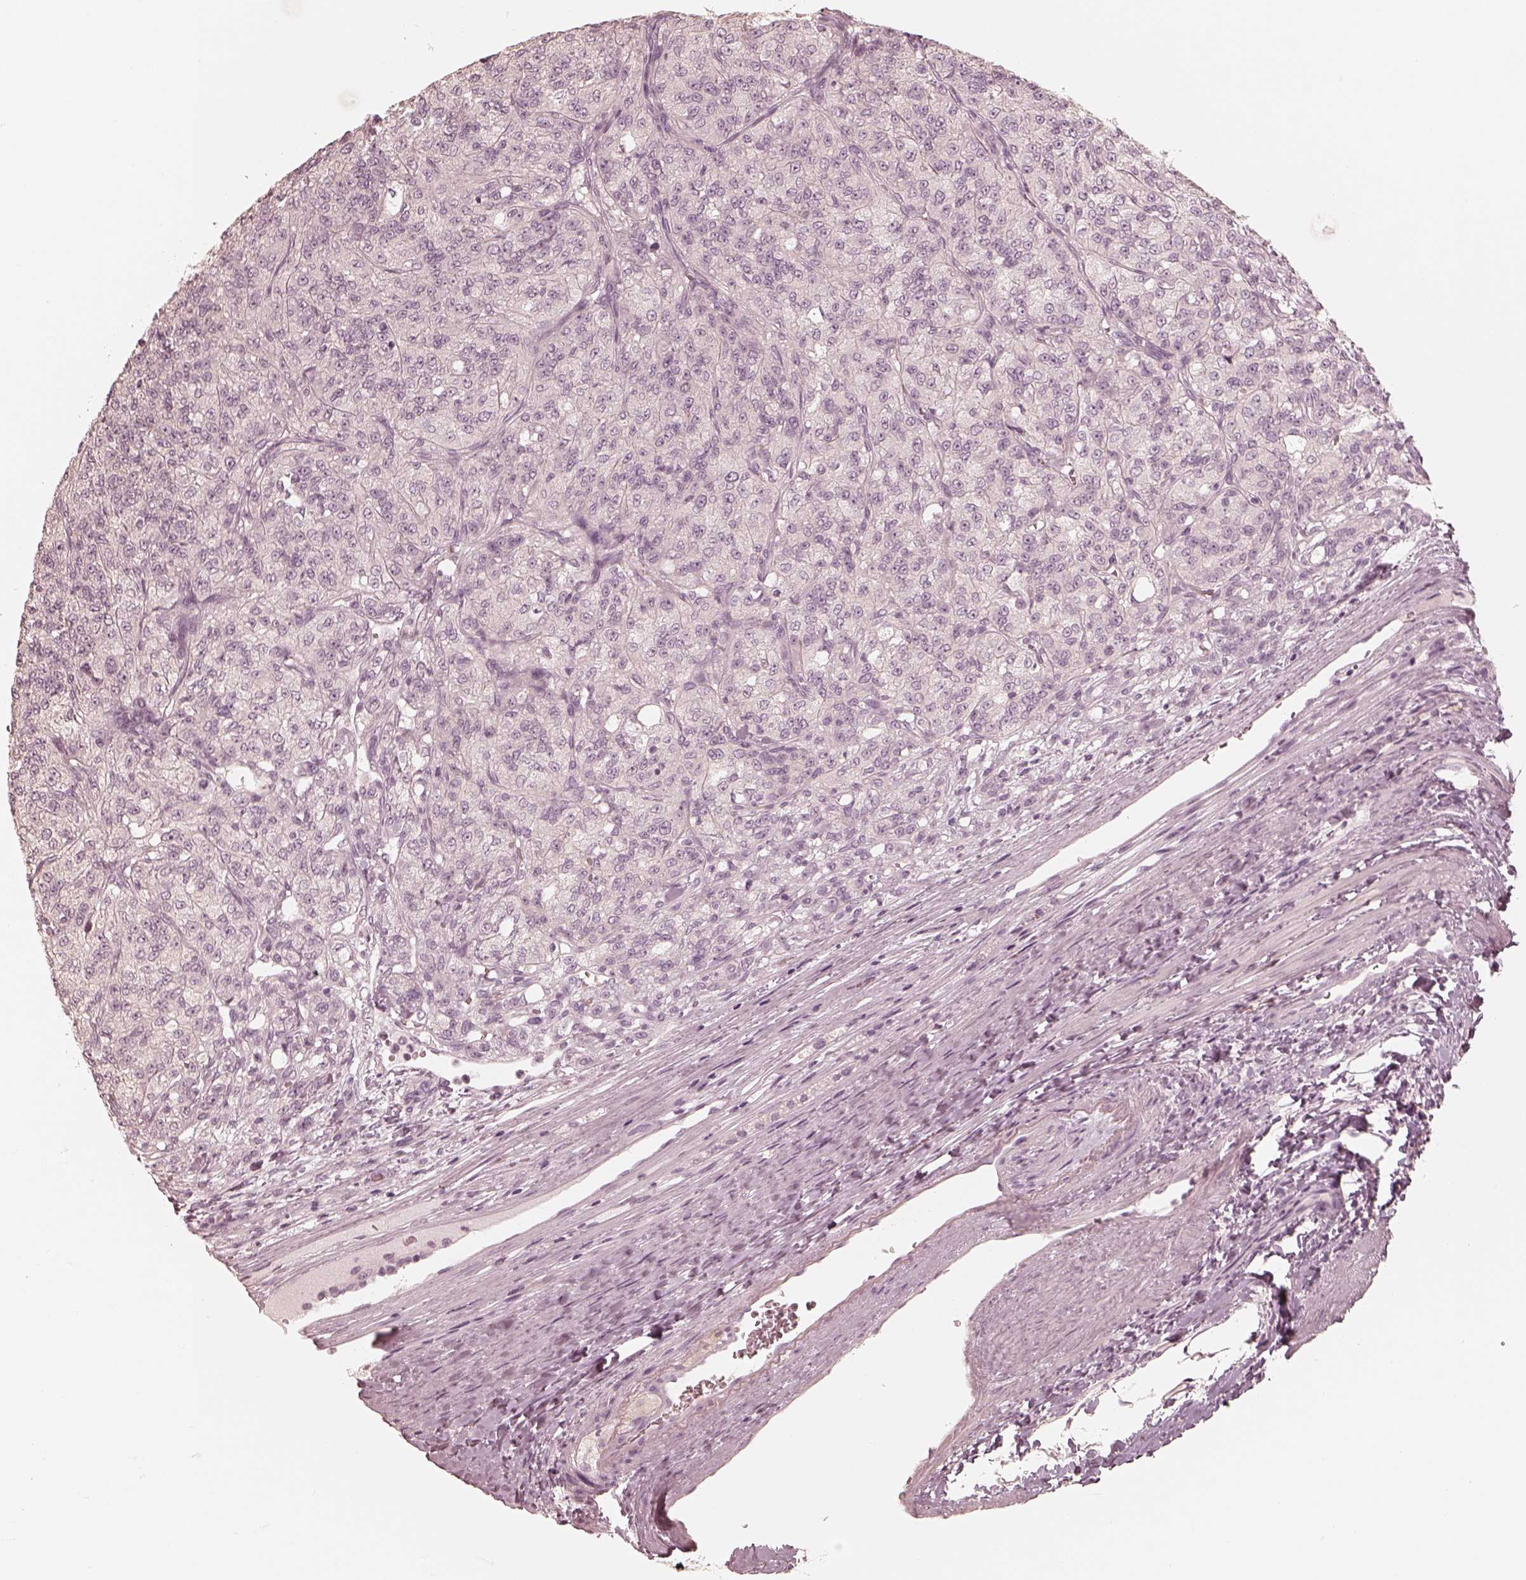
{"staining": {"intensity": "negative", "quantity": "none", "location": "none"}, "tissue": "renal cancer", "cell_type": "Tumor cells", "image_type": "cancer", "snomed": [{"axis": "morphology", "description": "Adenocarcinoma, NOS"}, {"axis": "topography", "description": "Kidney"}], "caption": "High power microscopy image of an immunohistochemistry micrograph of renal cancer (adenocarcinoma), revealing no significant expression in tumor cells.", "gene": "CALR3", "patient": {"sex": "female", "age": 63}}